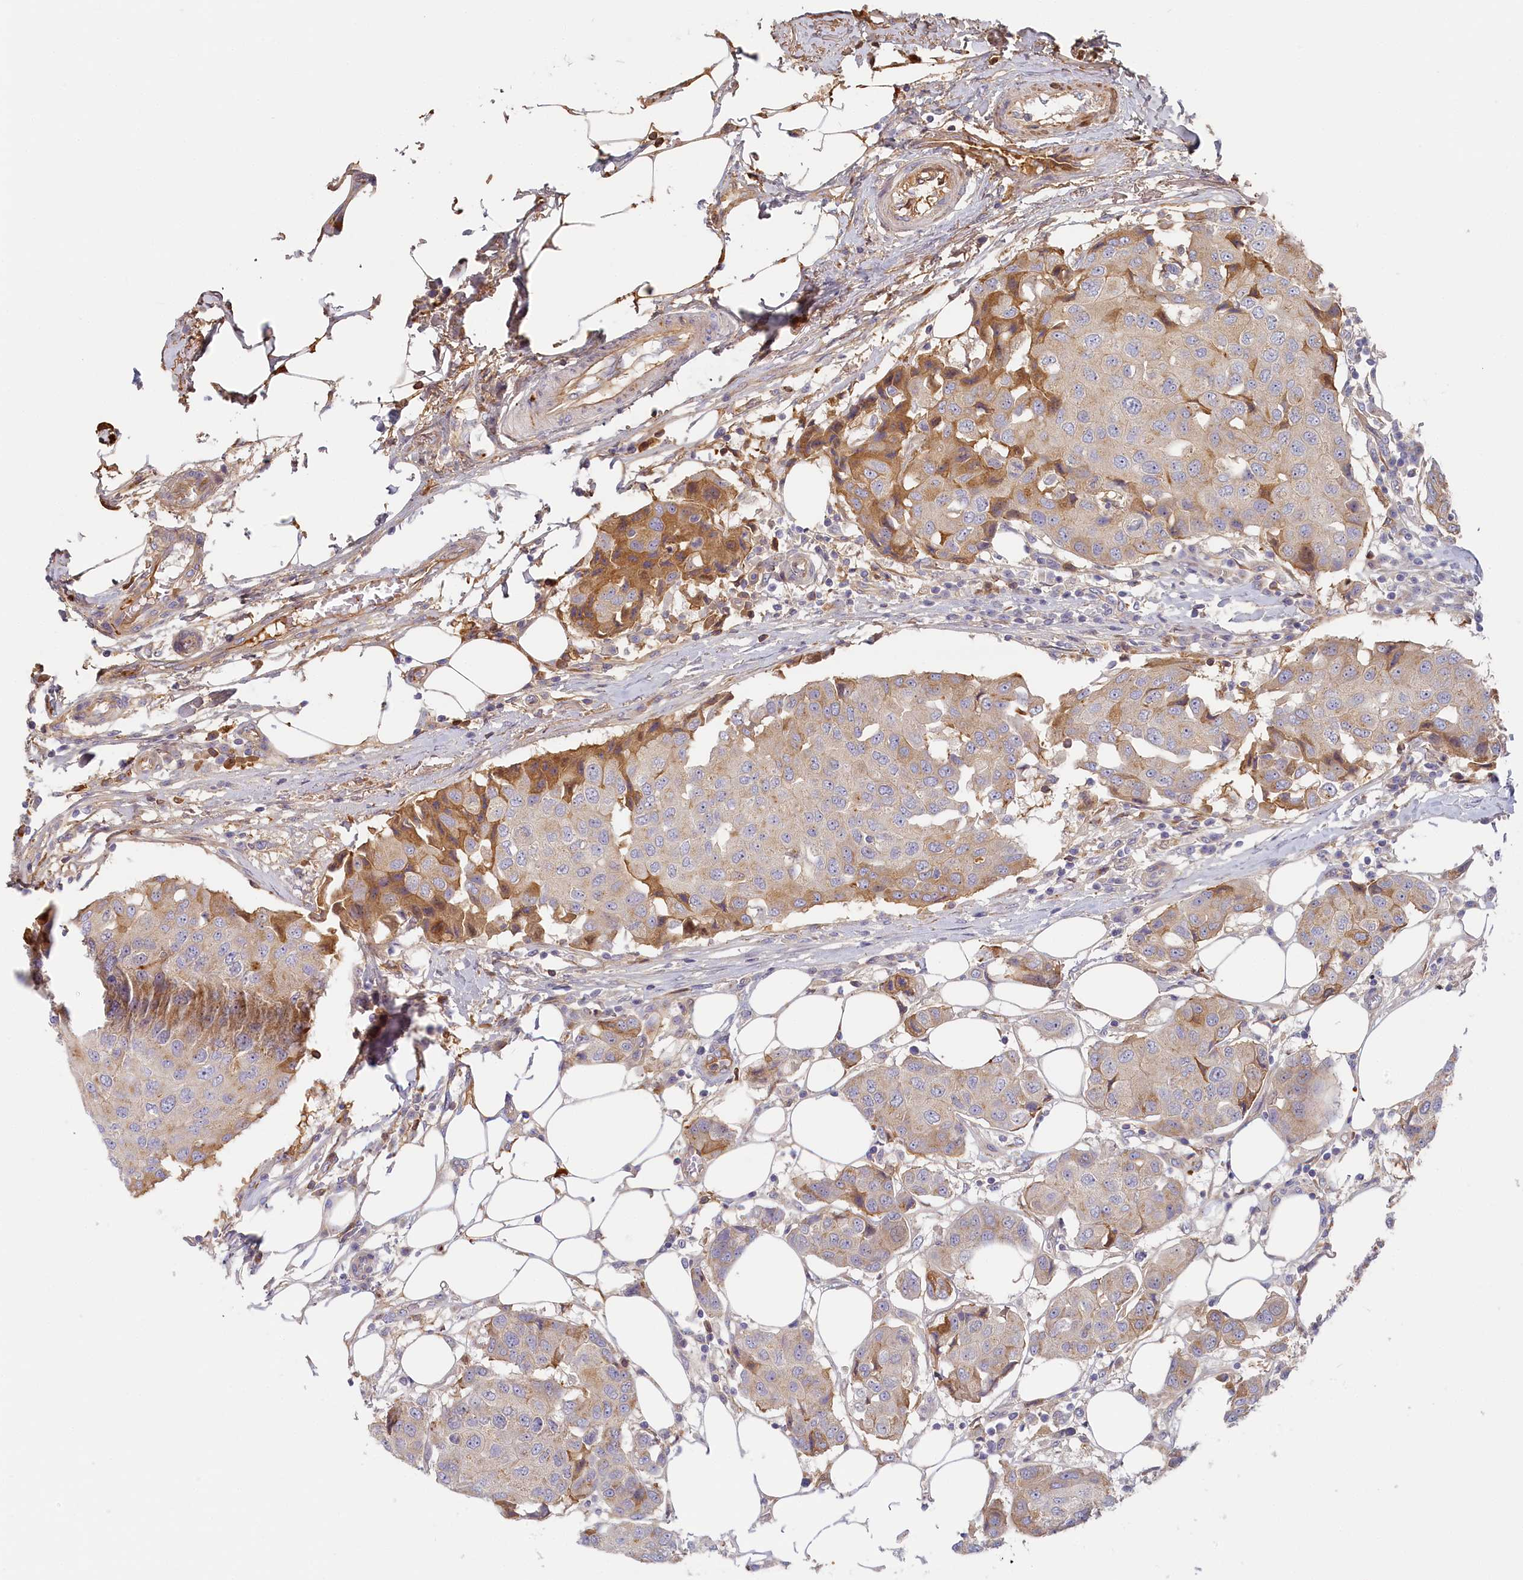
{"staining": {"intensity": "moderate", "quantity": "<25%", "location": "cytoplasmic/membranous"}, "tissue": "breast cancer", "cell_type": "Tumor cells", "image_type": "cancer", "snomed": [{"axis": "morphology", "description": "Duct carcinoma"}, {"axis": "topography", "description": "Breast"}], "caption": "The immunohistochemical stain labels moderate cytoplasmic/membranous positivity in tumor cells of breast cancer (intraductal carcinoma) tissue.", "gene": "STX16", "patient": {"sex": "female", "age": 80}}